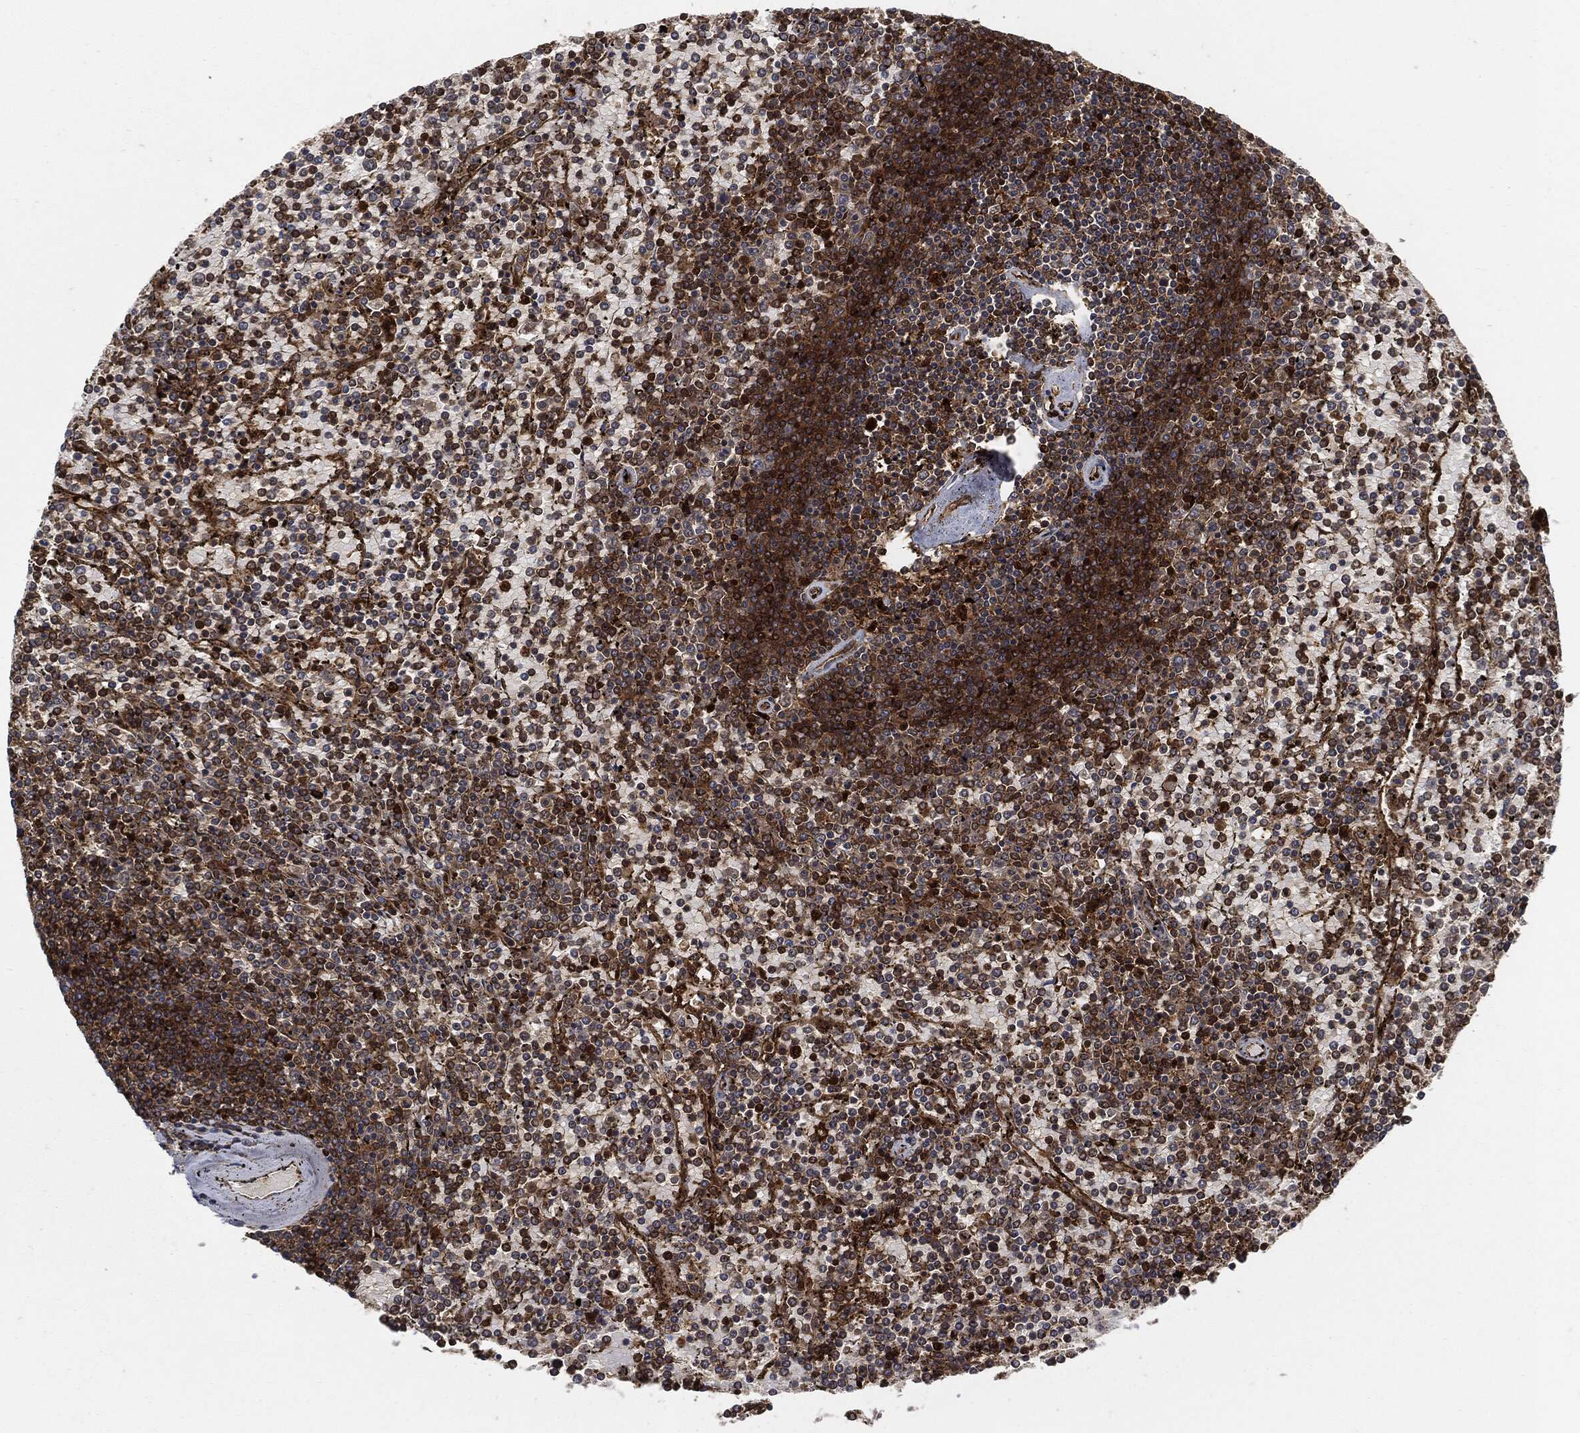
{"staining": {"intensity": "strong", "quantity": "25%-75%", "location": "cytoplasmic/membranous"}, "tissue": "lymphoma", "cell_type": "Tumor cells", "image_type": "cancer", "snomed": [{"axis": "morphology", "description": "Malignant lymphoma, non-Hodgkin's type, Low grade"}, {"axis": "topography", "description": "Spleen"}], "caption": "A brown stain shows strong cytoplasmic/membranous expression of a protein in lymphoma tumor cells.", "gene": "XPNPEP1", "patient": {"sex": "female", "age": 77}}